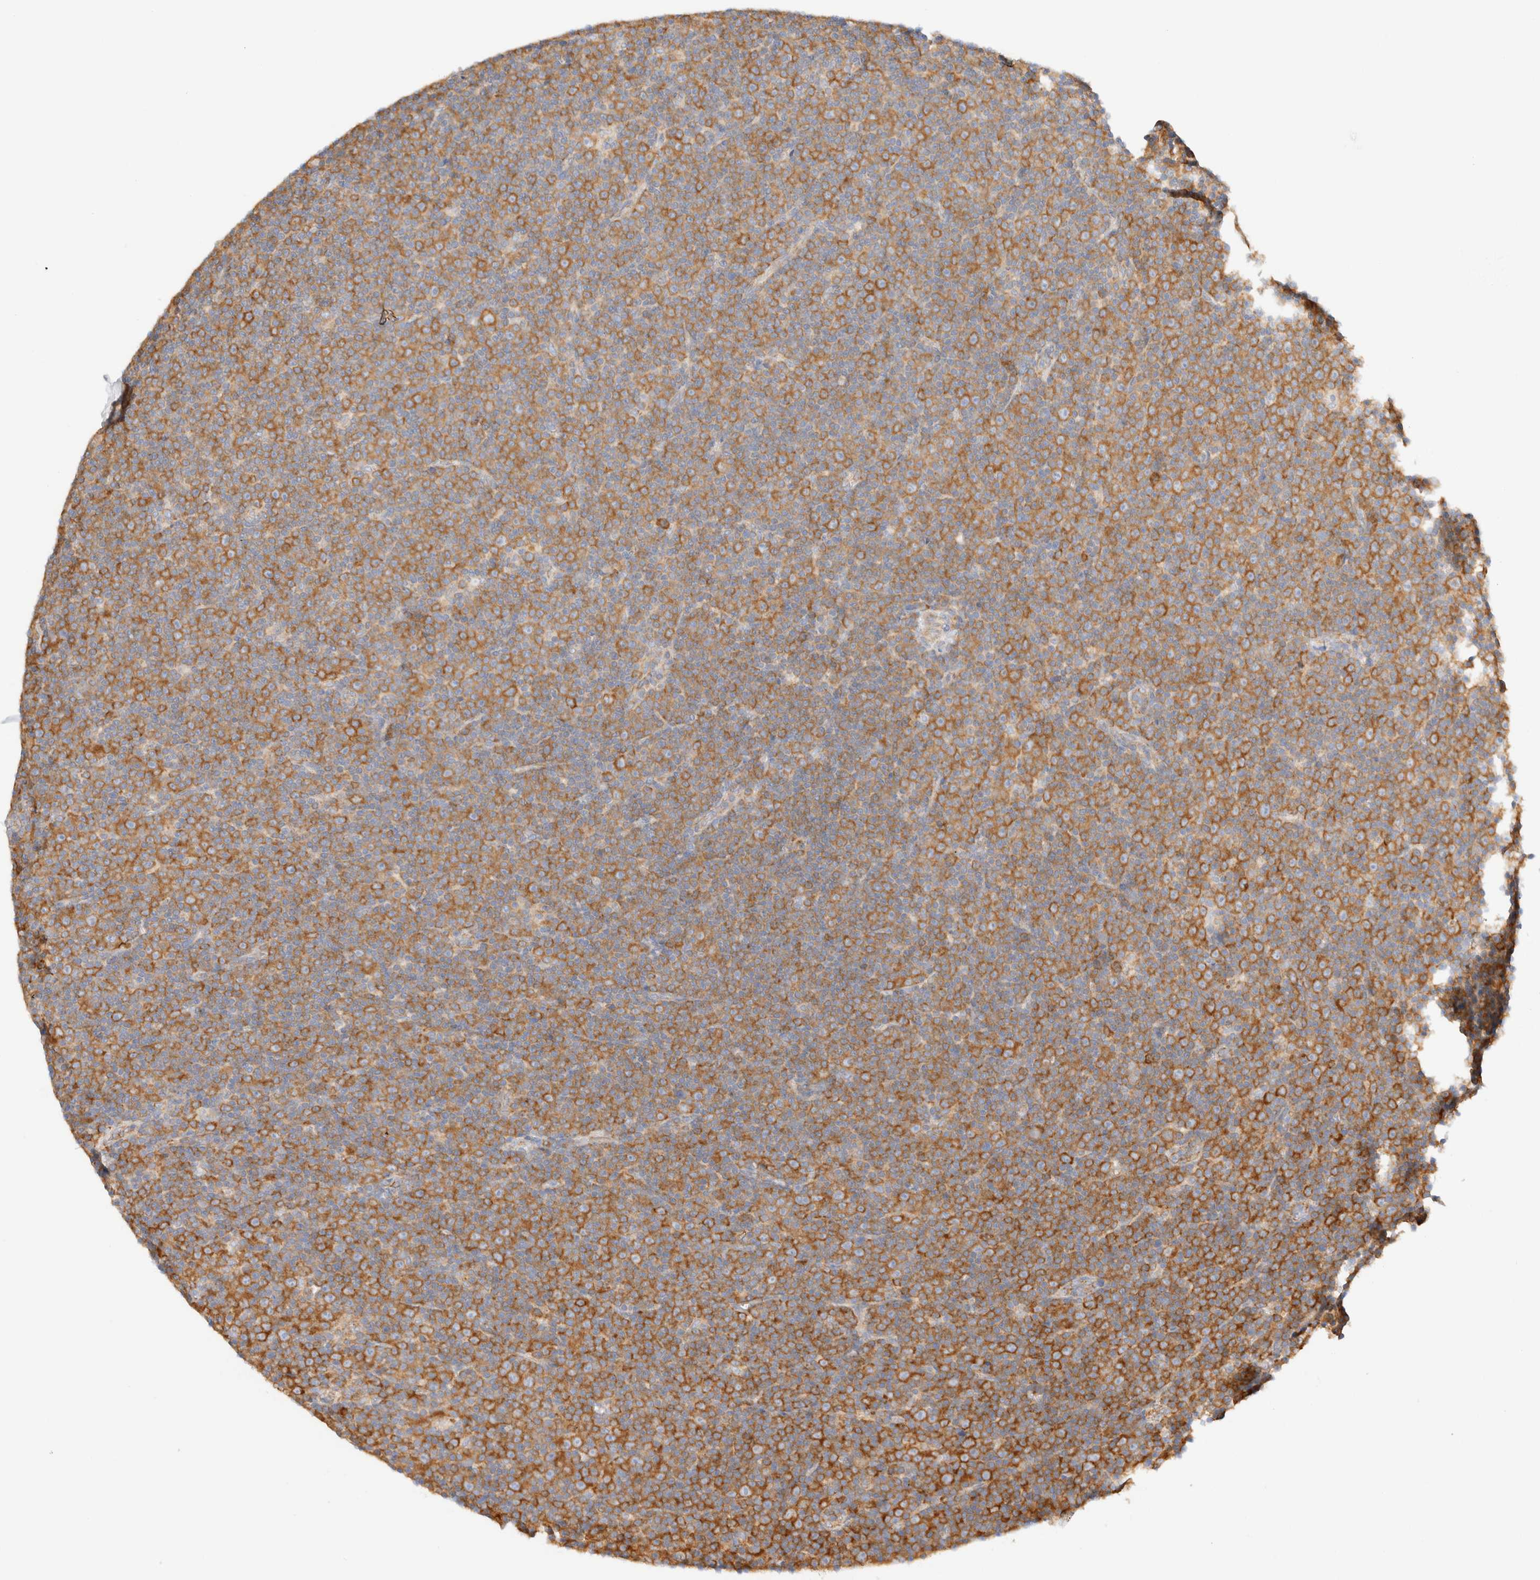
{"staining": {"intensity": "strong", "quantity": ">75%", "location": "cytoplasmic/membranous"}, "tissue": "lymphoma", "cell_type": "Tumor cells", "image_type": "cancer", "snomed": [{"axis": "morphology", "description": "Malignant lymphoma, non-Hodgkin's type, Low grade"}, {"axis": "topography", "description": "Lymph node"}], "caption": "A photomicrograph showing strong cytoplasmic/membranous positivity in about >75% of tumor cells in low-grade malignant lymphoma, non-Hodgkin's type, as visualized by brown immunohistochemical staining.", "gene": "ZC2HC1A", "patient": {"sex": "female", "age": 67}}